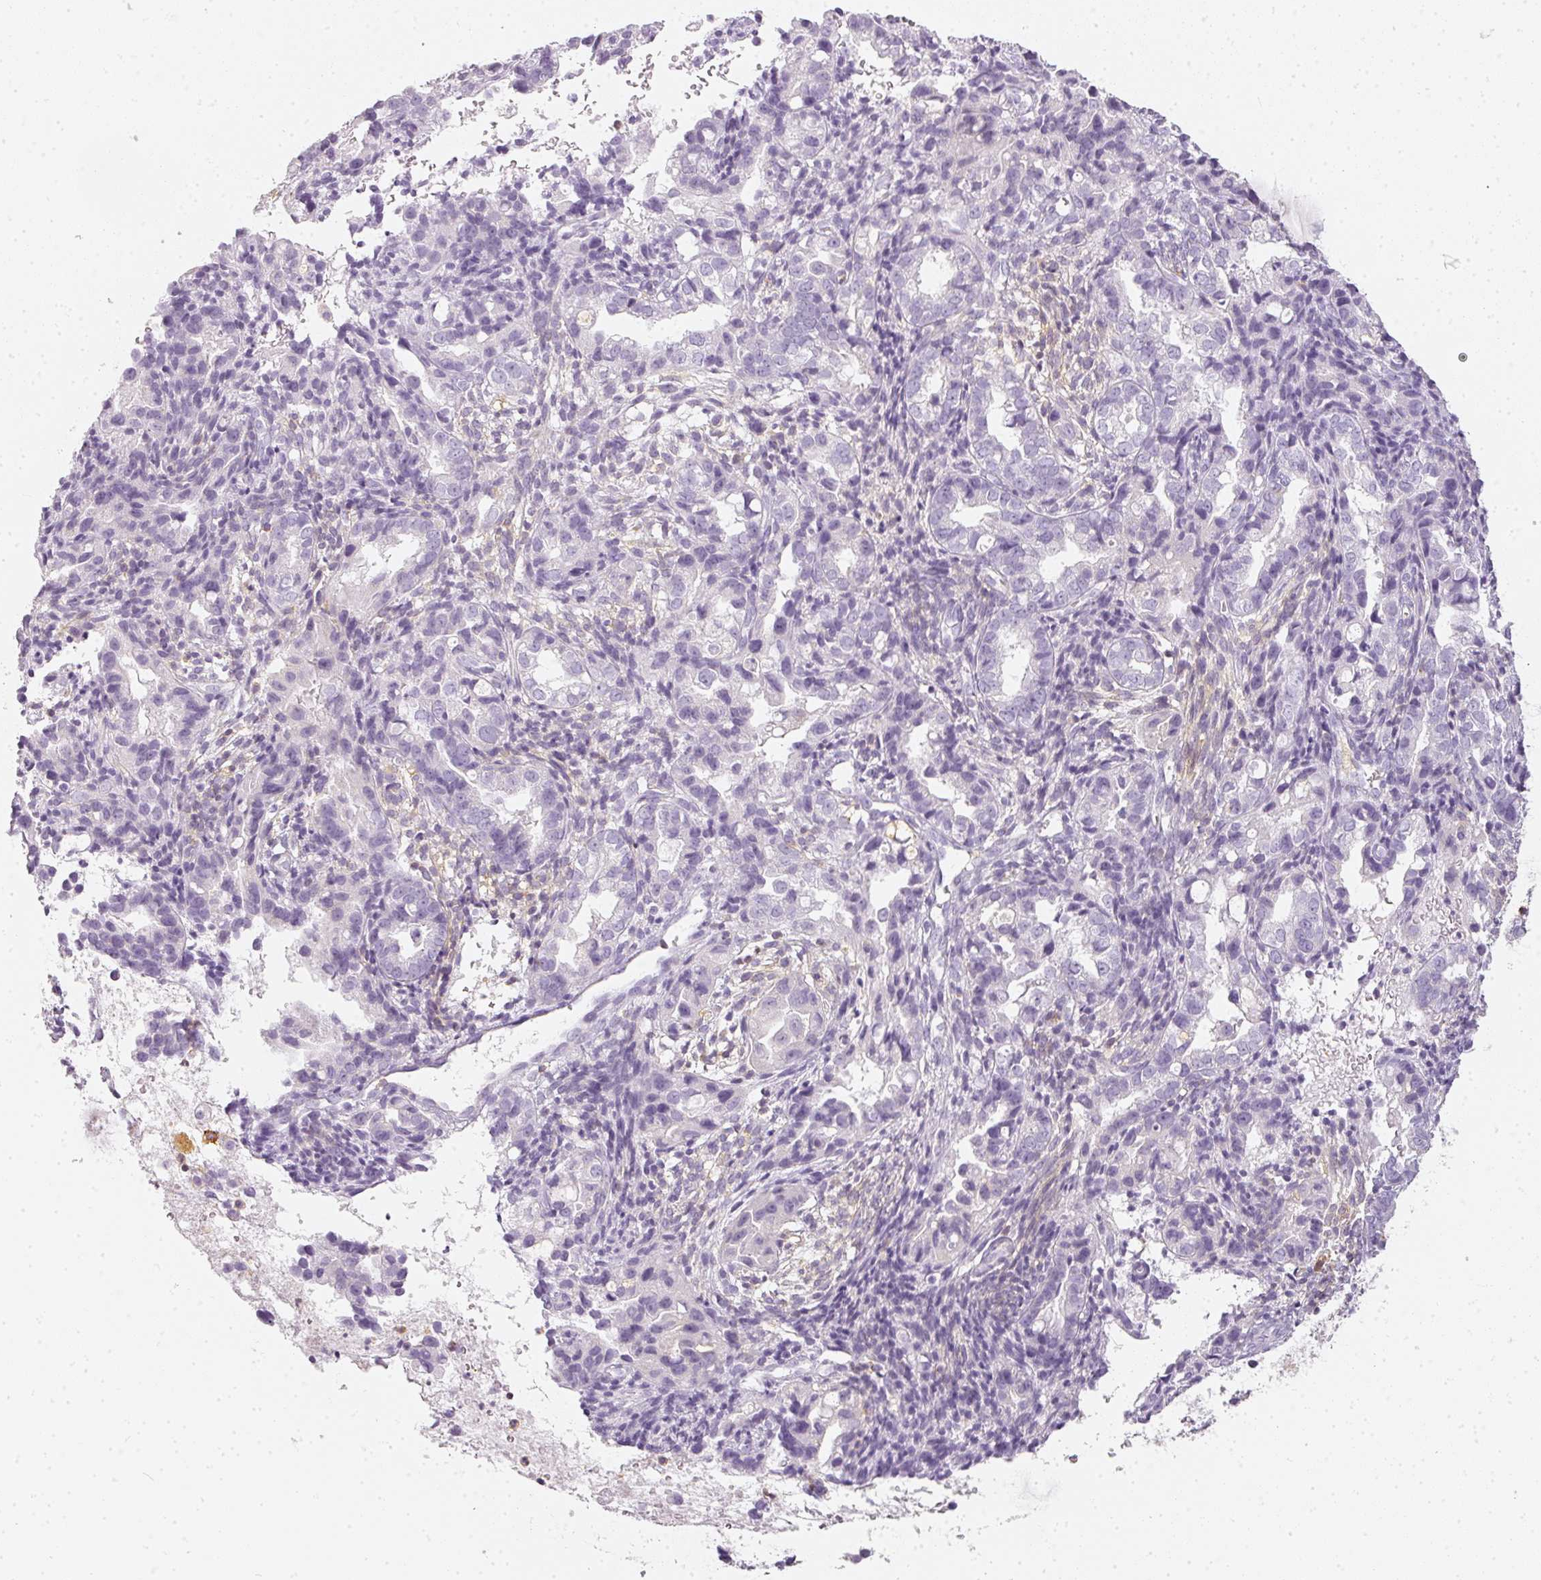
{"staining": {"intensity": "negative", "quantity": "none", "location": "none"}, "tissue": "endometrial cancer", "cell_type": "Tumor cells", "image_type": "cancer", "snomed": [{"axis": "morphology", "description": "Adenocarcinoma, NOS"}, {"axis": "topography", "description": "Endometrium"}], "caption": "The immunohistochemistry micrograph has no significant positivity in tumor cells of endometrial cancer tissue.", "gene": "TMEM42", "patient": {"sex": "female", "age": 57}}